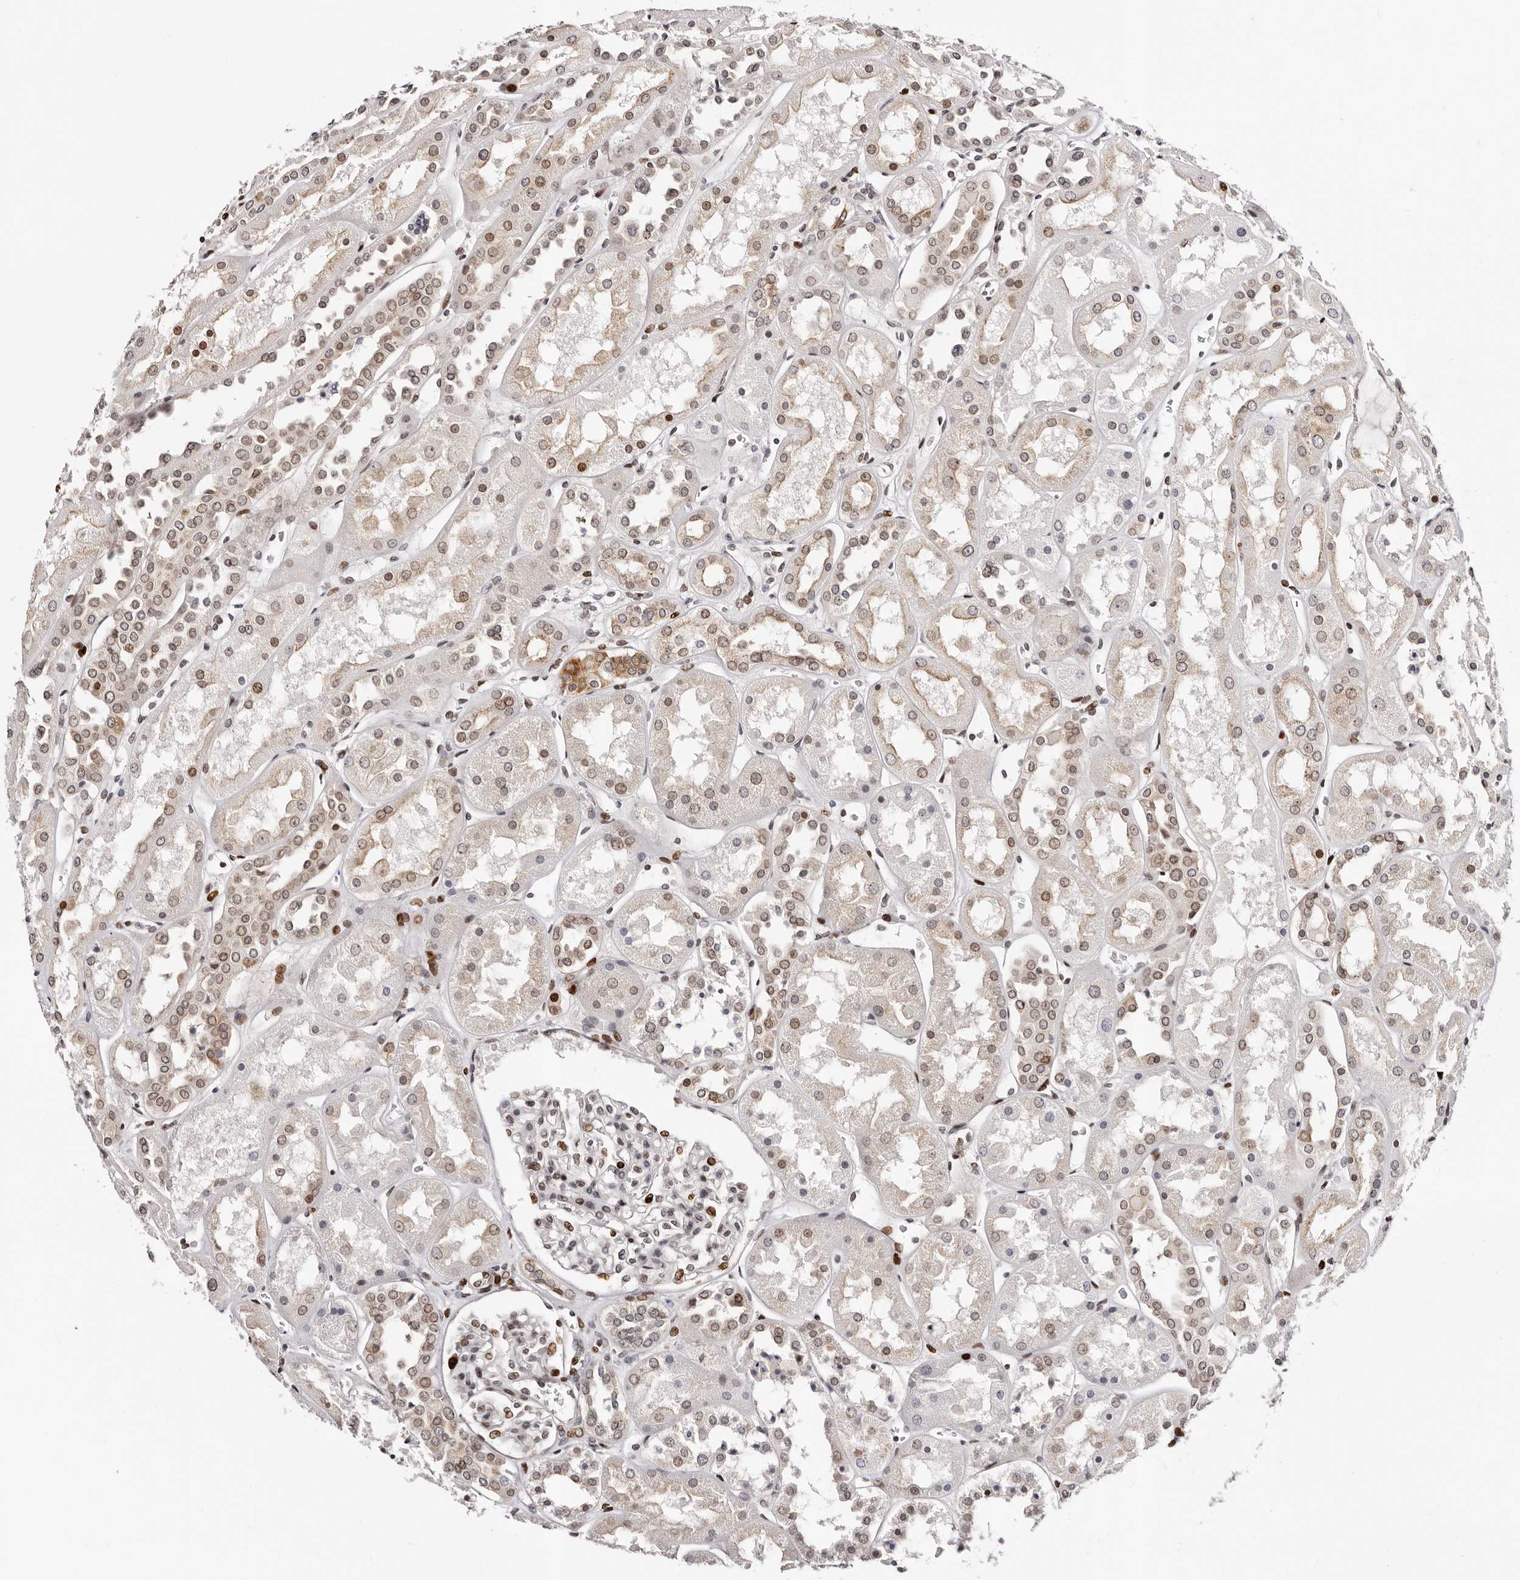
{"staining": {"intensity": "moderate", "quantity": "25%-75%", "location": "cytoplasmic/membranous,nuclear"}, "tissue": "kidney", "cell_type": "Cells in glomeruli", "image_type": "normal", "snomed": [{"axis": "morphology", "description": "Normal tissue, NOS"}, {"axis": "topography", "description": "Kidney"}], "caption": "An IHC histopathology image of unremarkable tissue is shown. Protein staining in brown shows moderate cytoplasmic/membranous,nuclear positivity in kidney within cells in glomeruli. Immunohistochemistry (ihc) stains the protein of interest in brown and the nuclei are stained blue.", "gene": "NUP153", "patient": {"sex": "male", "age": 70}}